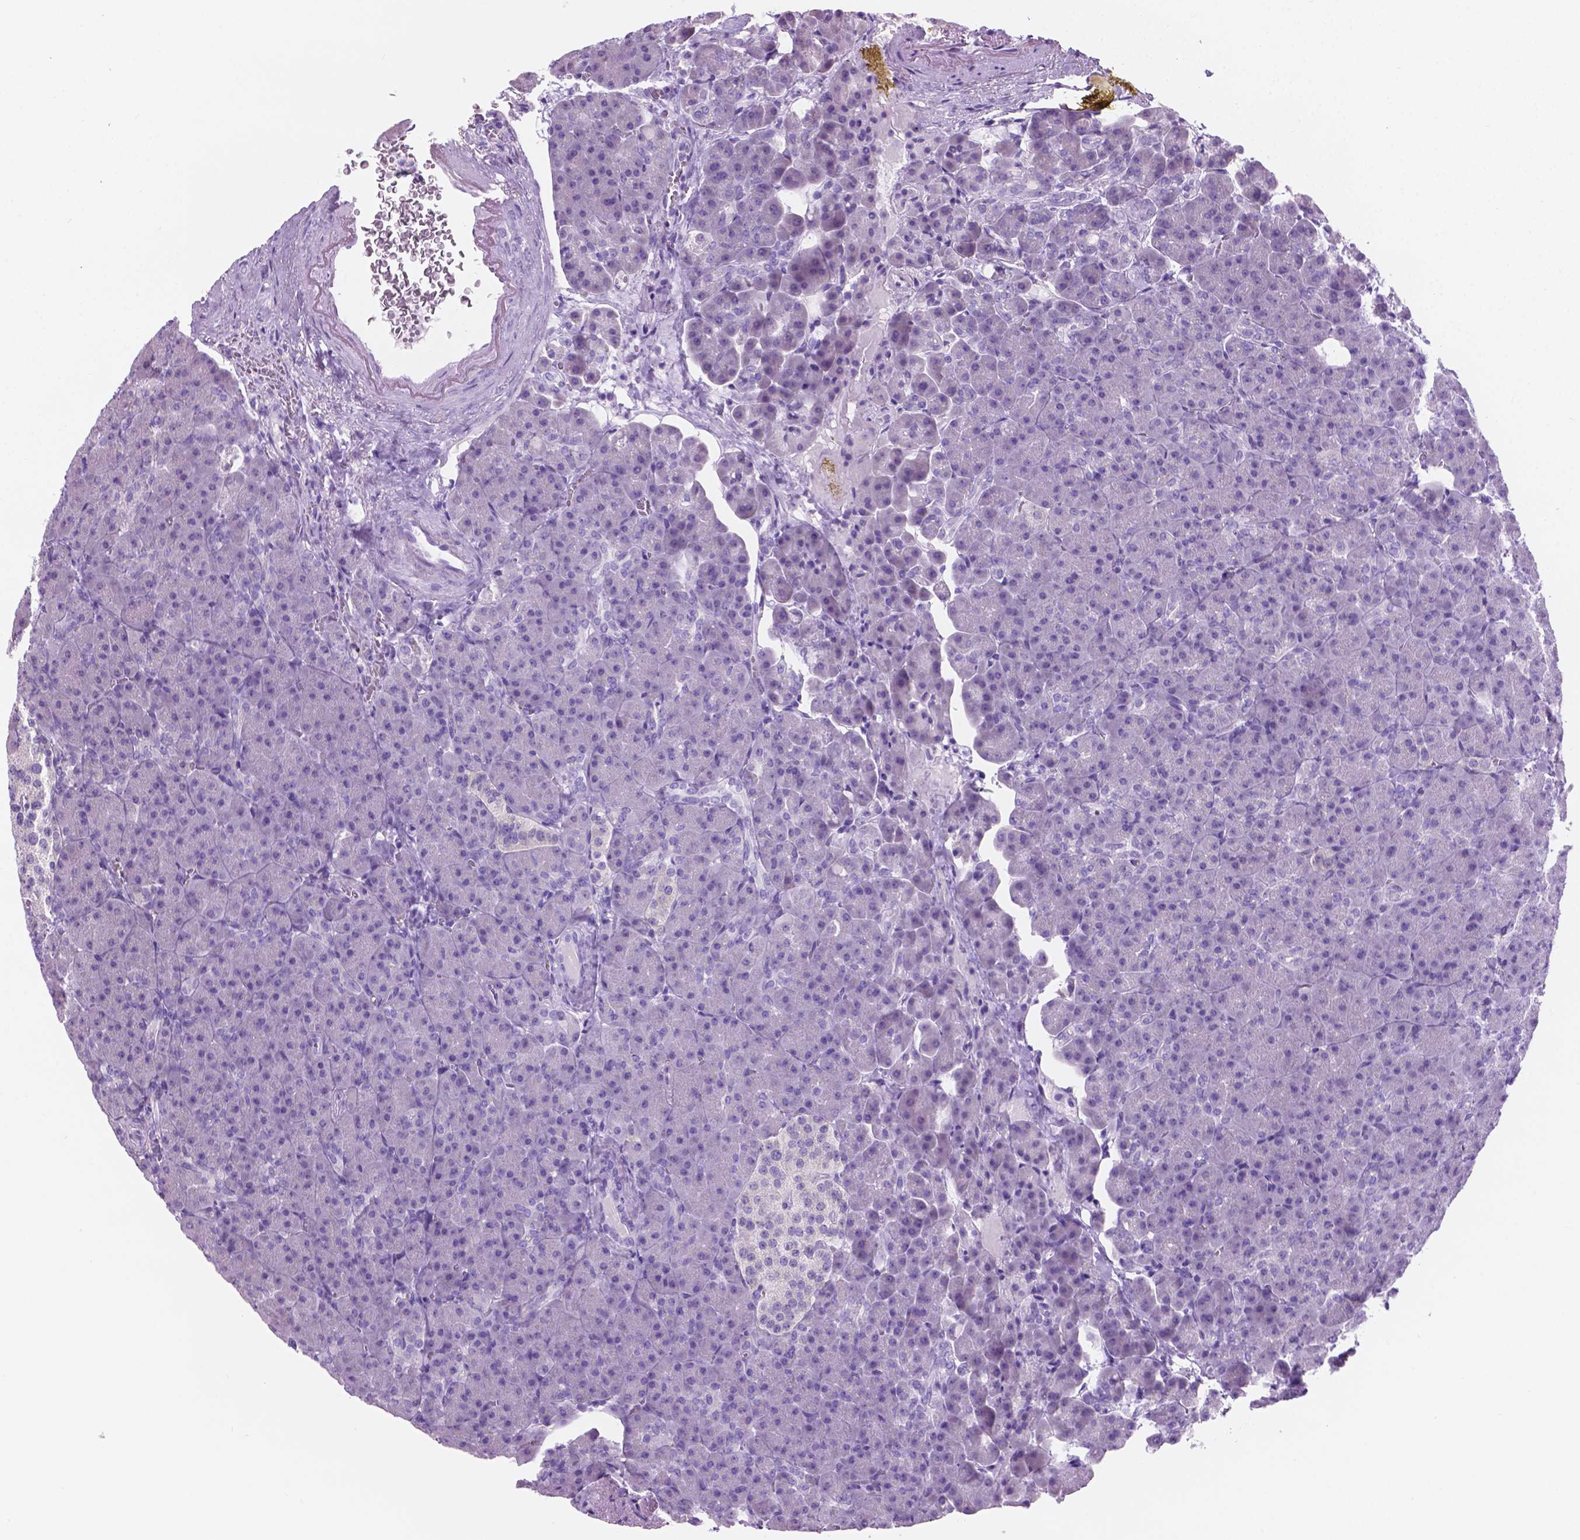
{"staining": {"intensity": "negative", "quantity": "none", "location": "none"}, "tissue": "pancreas", "cell_type": "Exocrine glandular cells", "image_type": "normal", "snomed": [{"axis": "morphology", "description": "Normal tissue, NOS"}, {"axis": "topography", "description": "Pancreas"}], "caption": "Immunohistochemical staining of normal human pancreas reveals no significant expression in exocrine glandular cells. (DAB (3,3'-diaminobenzidine) immunohistochemistry with hematoxylin counter stain).", "gene": "GRIN2B", "patient": {"sex": "female", "age": 74}}